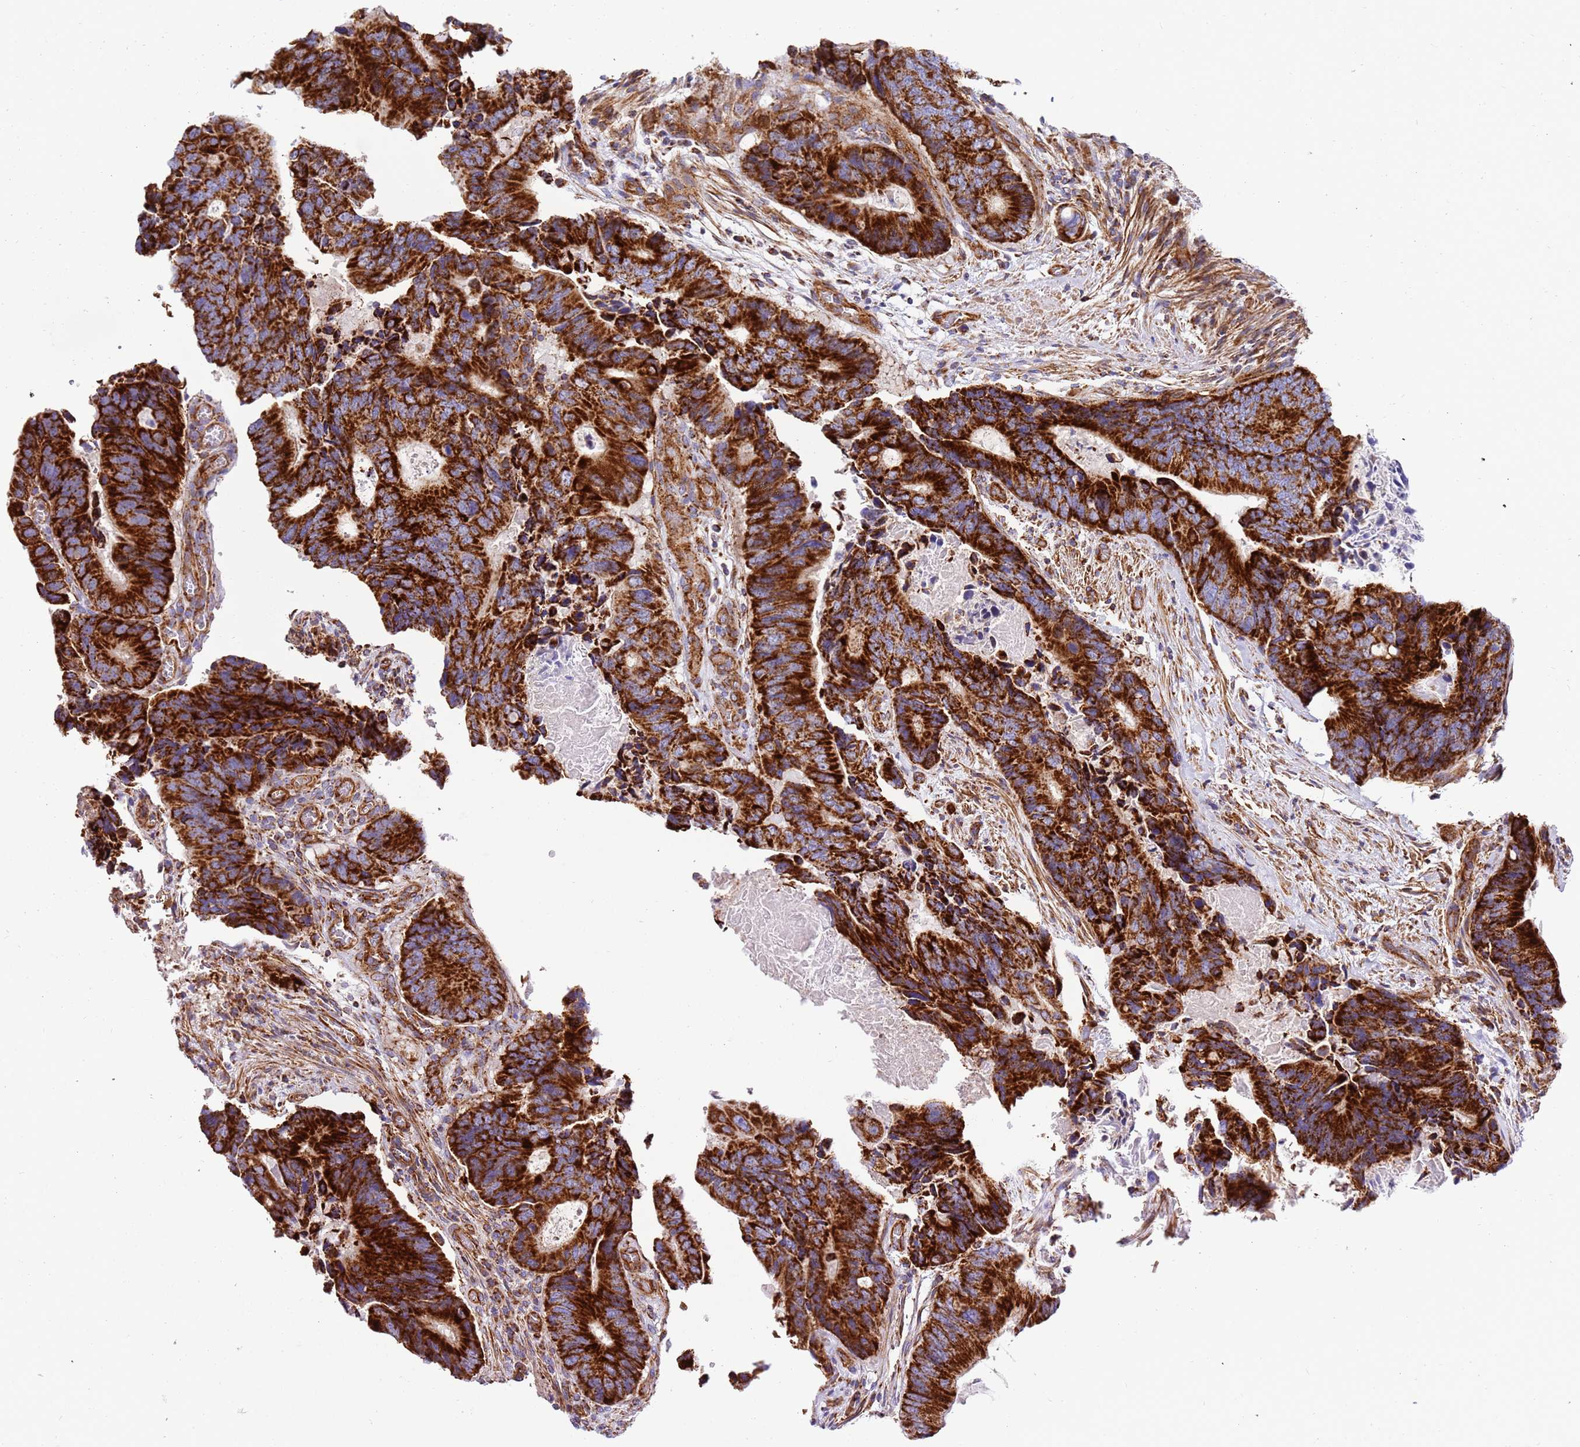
{"staining": {"intensity": "strong", "quantity": ">75%", "location": "cytoplasmic/membranous"}, "tissue": "colorectal cancer", "cell_type": "Tumor cells", "image_type": "cancer", "snomed": [{"axis": "morphology", "description": "Adenocarcinoma, NOS"}, {"axis": "topography", "description": "Colon"}], "caption": "Human adenocarcinoma (colorectal) stained with a protein marker exhibits strong staining in tumor cells.", "gene": "MRPL20", "patient": {"sex": "male", "age": 84}}